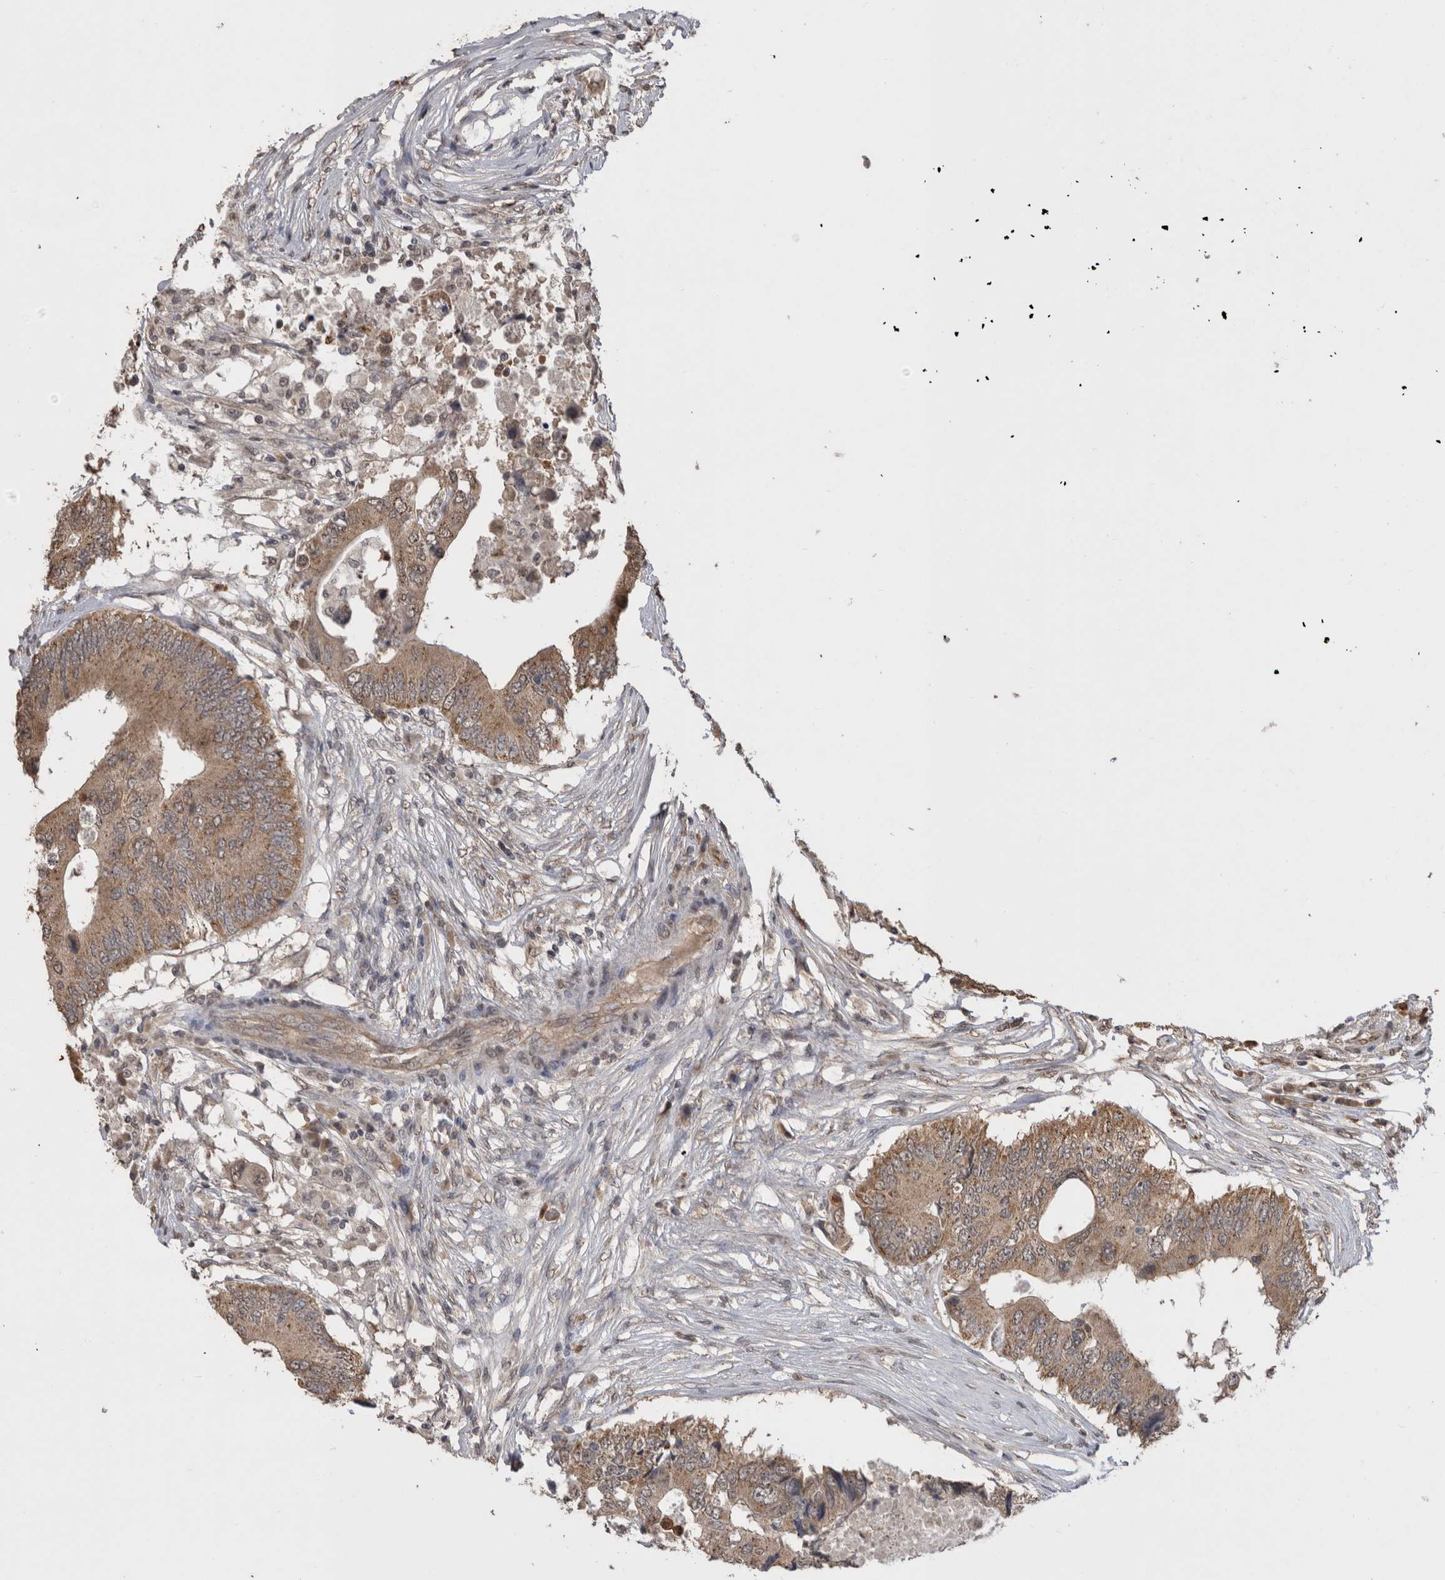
{"staining": {"intensity": "weak", "quantity": ">75%", "location": "cytoplasmic/membranous"}, "tissue": "colorectal cancer", "cell_type": "Tumor cells", "image_type": "cancer", "snomed": [{"axis": "morphology", "description": "Adenocarcinoma, NOS"}, {"axis": "topography", "description": "Colon"}], "caption": "IHC (DAB (3,3'-diaminobenzidine)) staining of human colorectal cancer reveals weak cytoplasmic/membranous protein expression in approximately >75% of tumor cells.", "gene": "PAK4", "patient": {"sex": "male", "age": 71}}